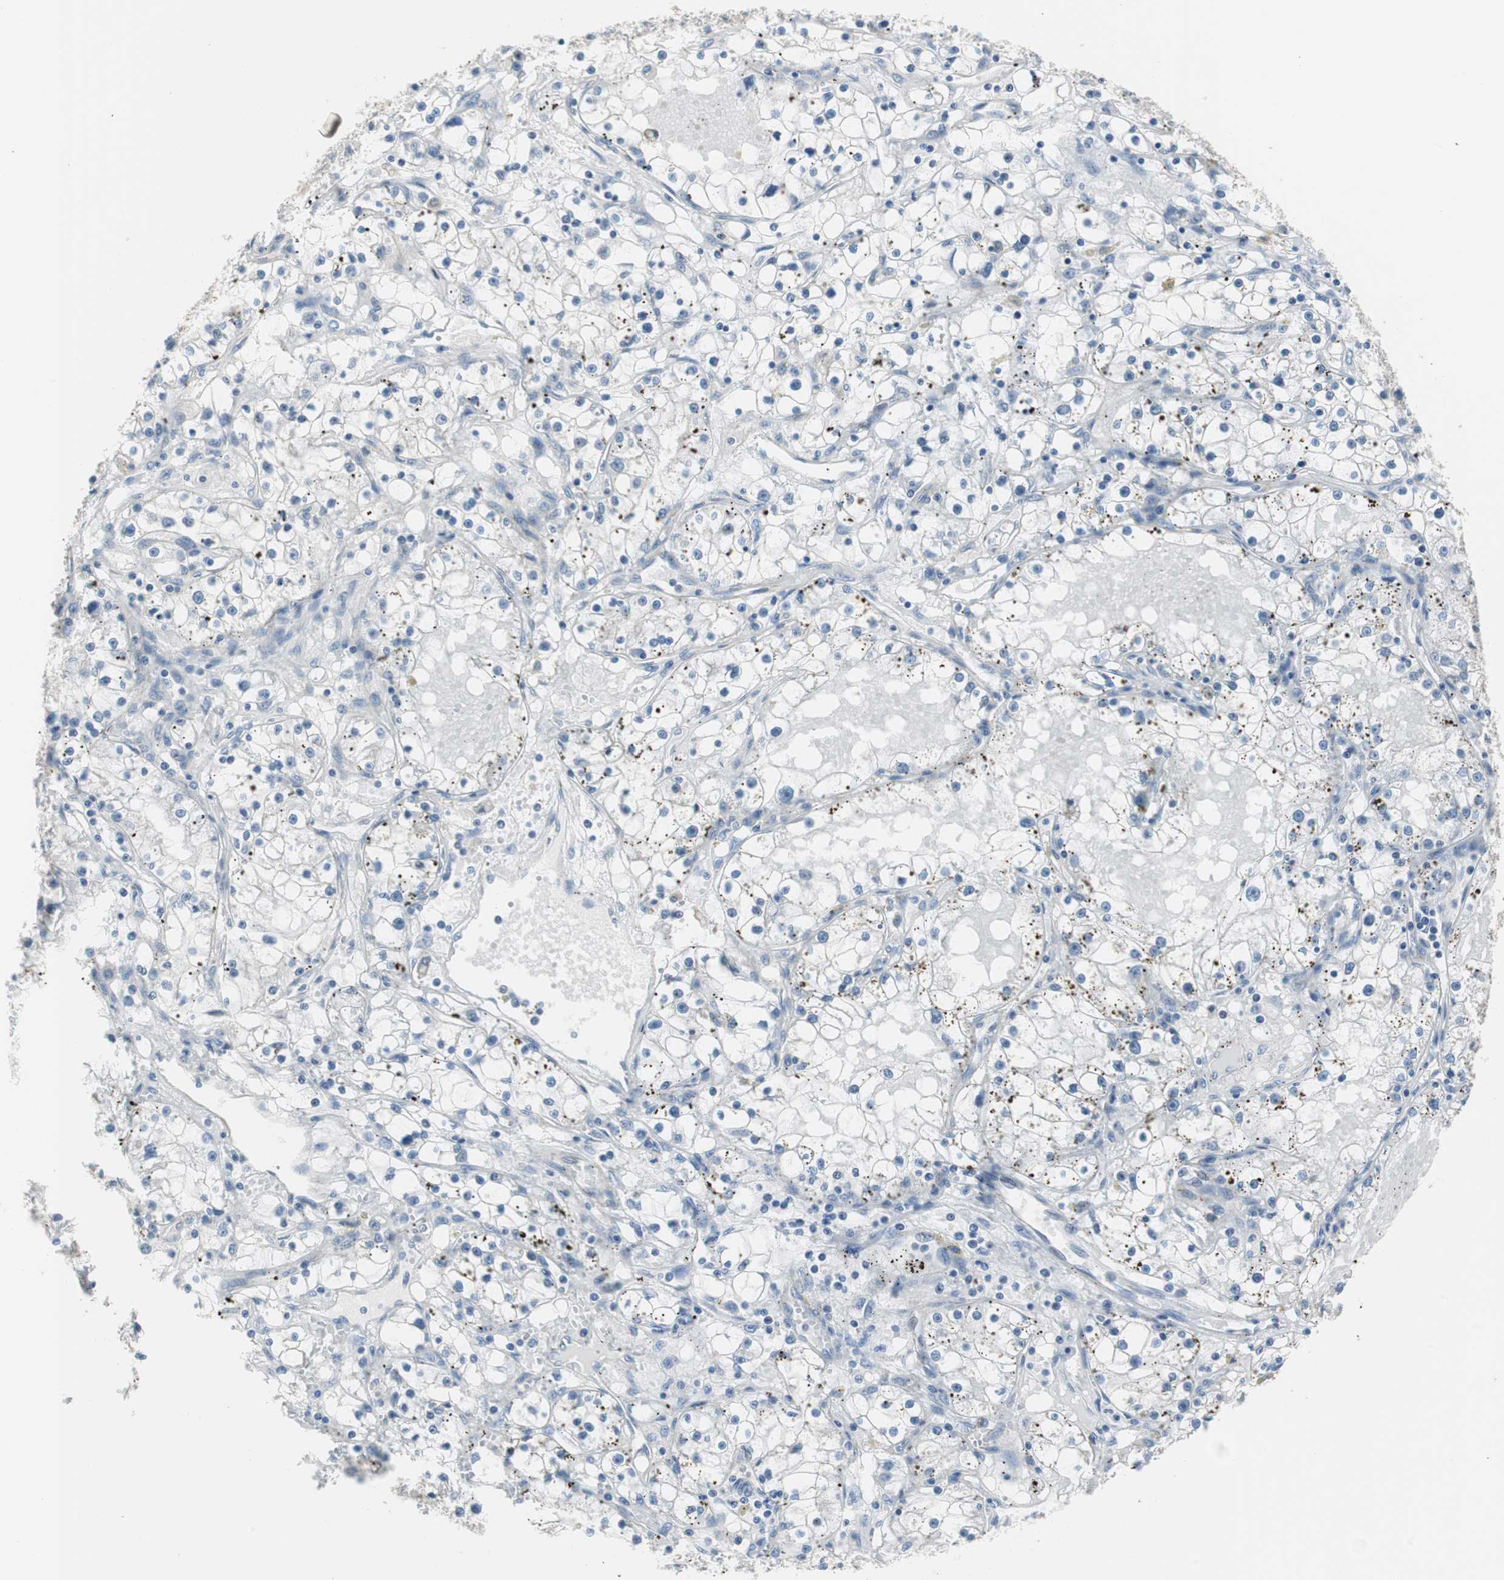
{"staining": {"intensity": "negative", "quantity": "none", "location": "none"}, "tissue": "renal cancer", "cell_type": "Tumor cells", "image_type": "cancer", "snomed": [{"axis": "morphology", "description": "Adenocarcinoma, NOS"}, {"axis": "topography", "description": "Kidney"}], "caption": "Immunohistochemical staining of renal cancer (adenocarcinoma) exhibits no significant positivity in tumor cells. (DAB IHC visualized using brightfield microscopy, high magnification).", "gene": "STXBP4", "patient": {"sex": "male", "age": 56}}